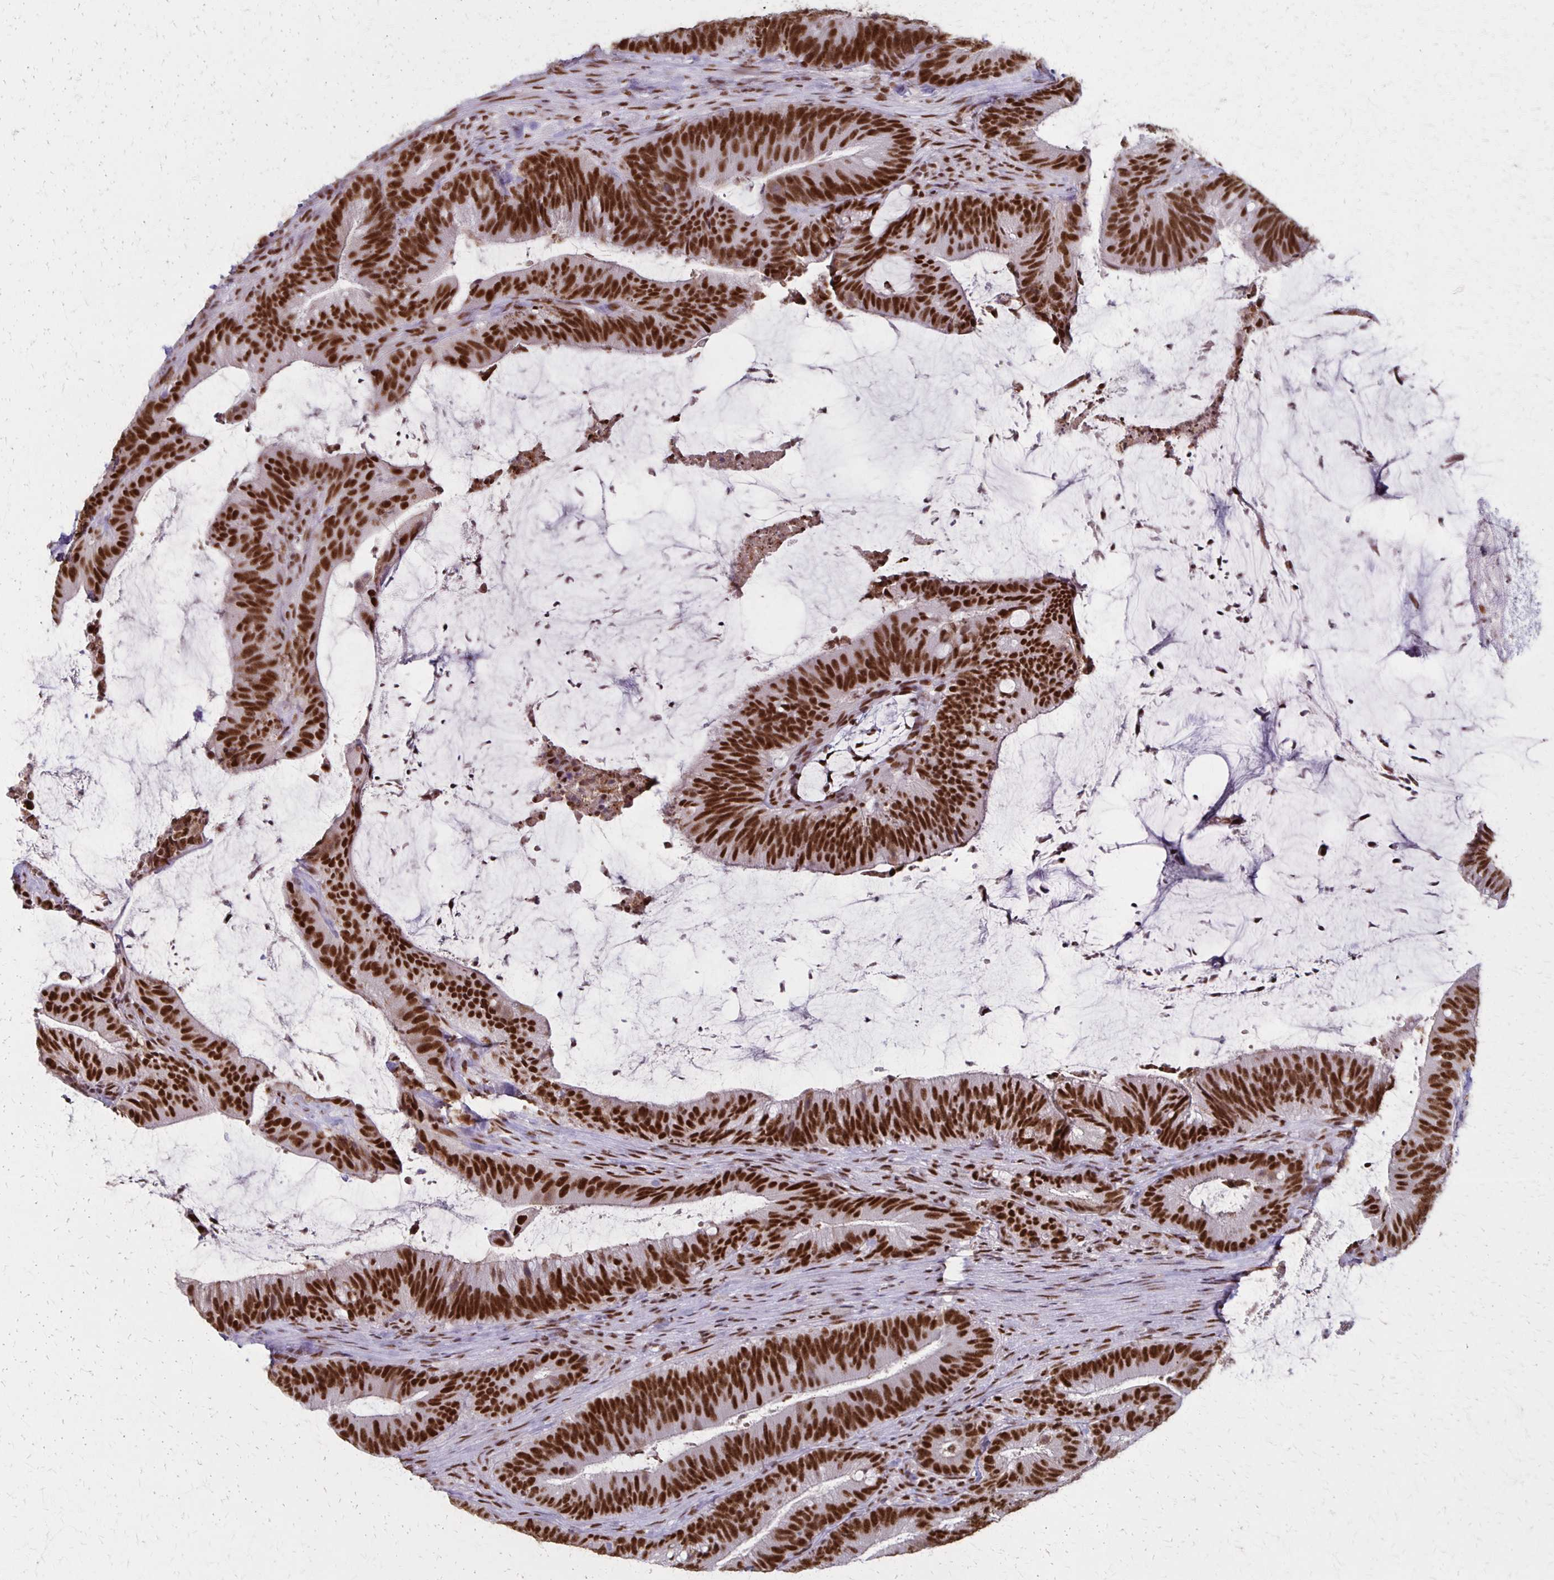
{"staining": {"intensity": "strong", "quantity": ">75%", "location": "nuclear"}, "tissue": "colorectal cancer", "cell_type": "Tumor cells", "image_type": "cancer", "snomed": [{"axis": "morphology", "description": "Adenocarcinoma, NOS"}, {"axis": "topography", "description": "Colon"}], "caption": "Tumor cells exhibit high levels of strong nuclear positivity in about >75% of cells in colorectal cancer.", "gene": "XRCC6", "patient": {"sex": "female", "age": 43}}